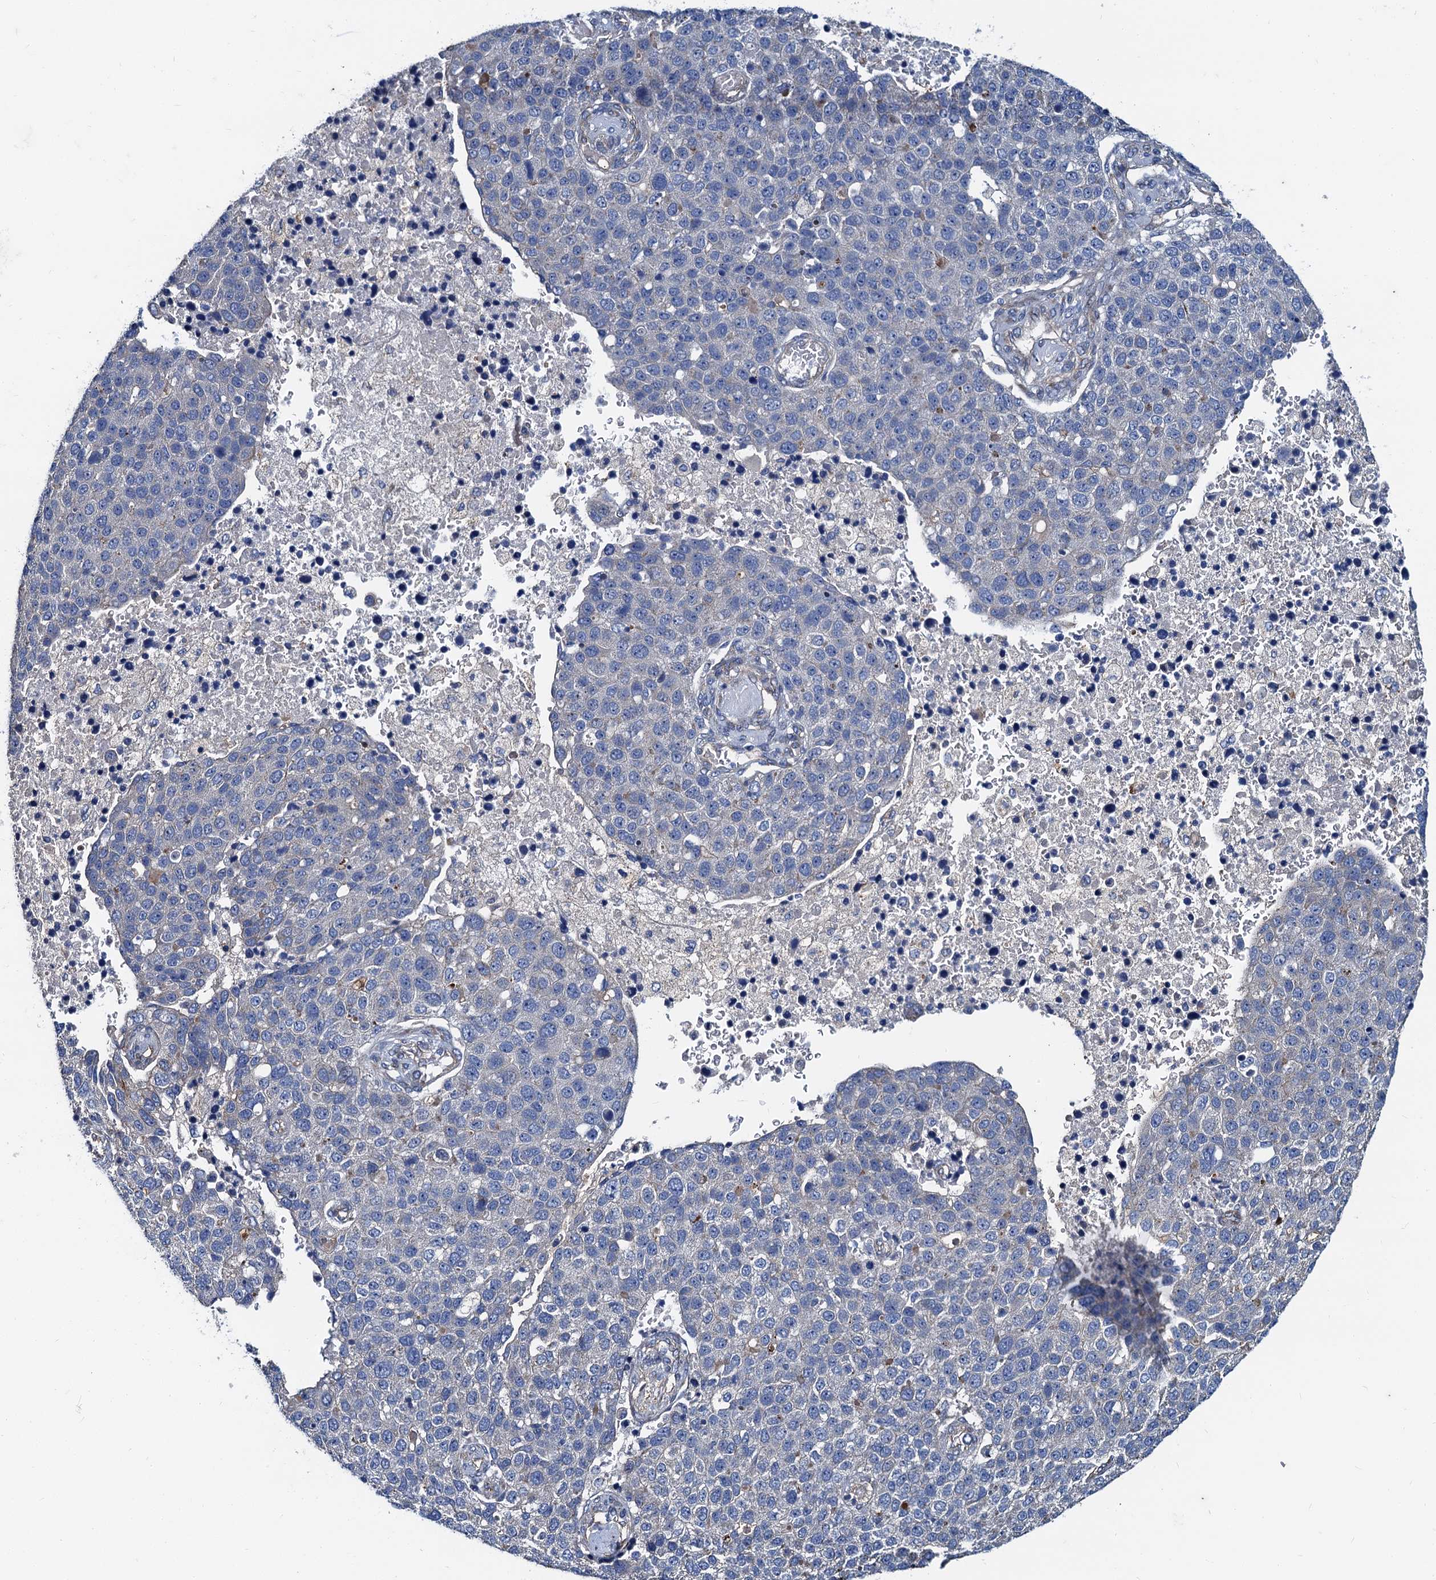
{"staining": {"intensity": "negative", "quantity": "none", "location": "none"}, "tissue": "pancreatic cancer", "cell_type": "Tumor cells", "image_type": "cancer", "snomed": [{"axis": "morphology", "description": "Adenocarcinoma, NOS"}, {"axis": "topography", "description": "Pancreas"}], "caption": "The histopathology image reveals no significant staining in tumor cells of adenocarcinoma (pancreatic).", "gene": "NGRN", "patient": {"sex": "female", "age": 61}}